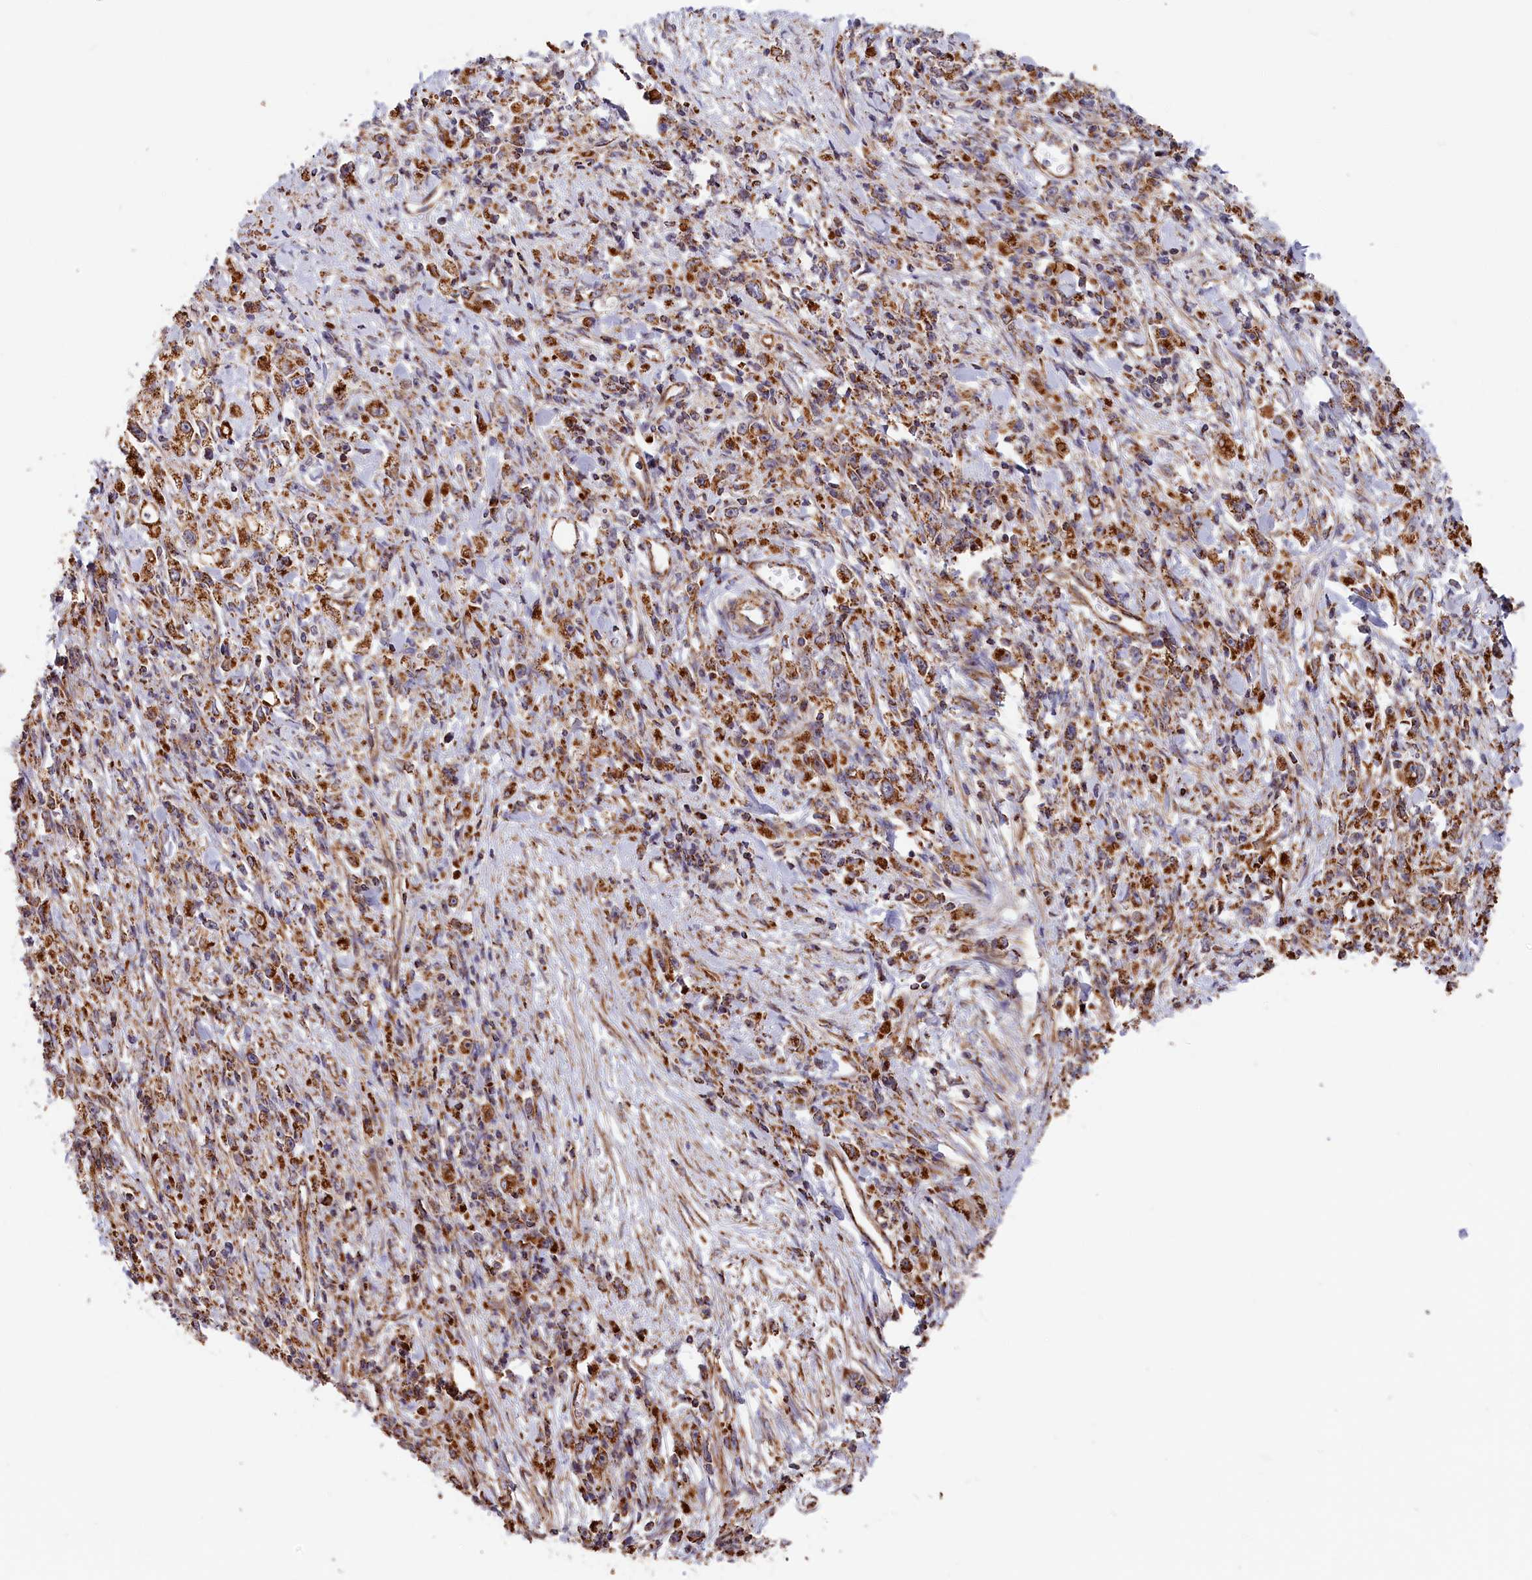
{"staining": {"intensity": "moderate", "quantity": ">75%", "location": "cytoplasmic/membranous"}, "tissue": "stomach cancer", "cell_type": "Tumor cells", "image_type": "cancer", "snomed": [{"axis": "morphology", "description": "Adenocarcinoma, NOS"}, {"axis": "topography", "description": "Stomach"}], "caption": "There is medium levels of moderate cytoplasmic/membranous expression in tumor cells of stomach cancer, as demonstrated by immunohistochemical staining (brown color).", "gene": "MACROD1", "patient": {"sex": "female", "age": 59}}